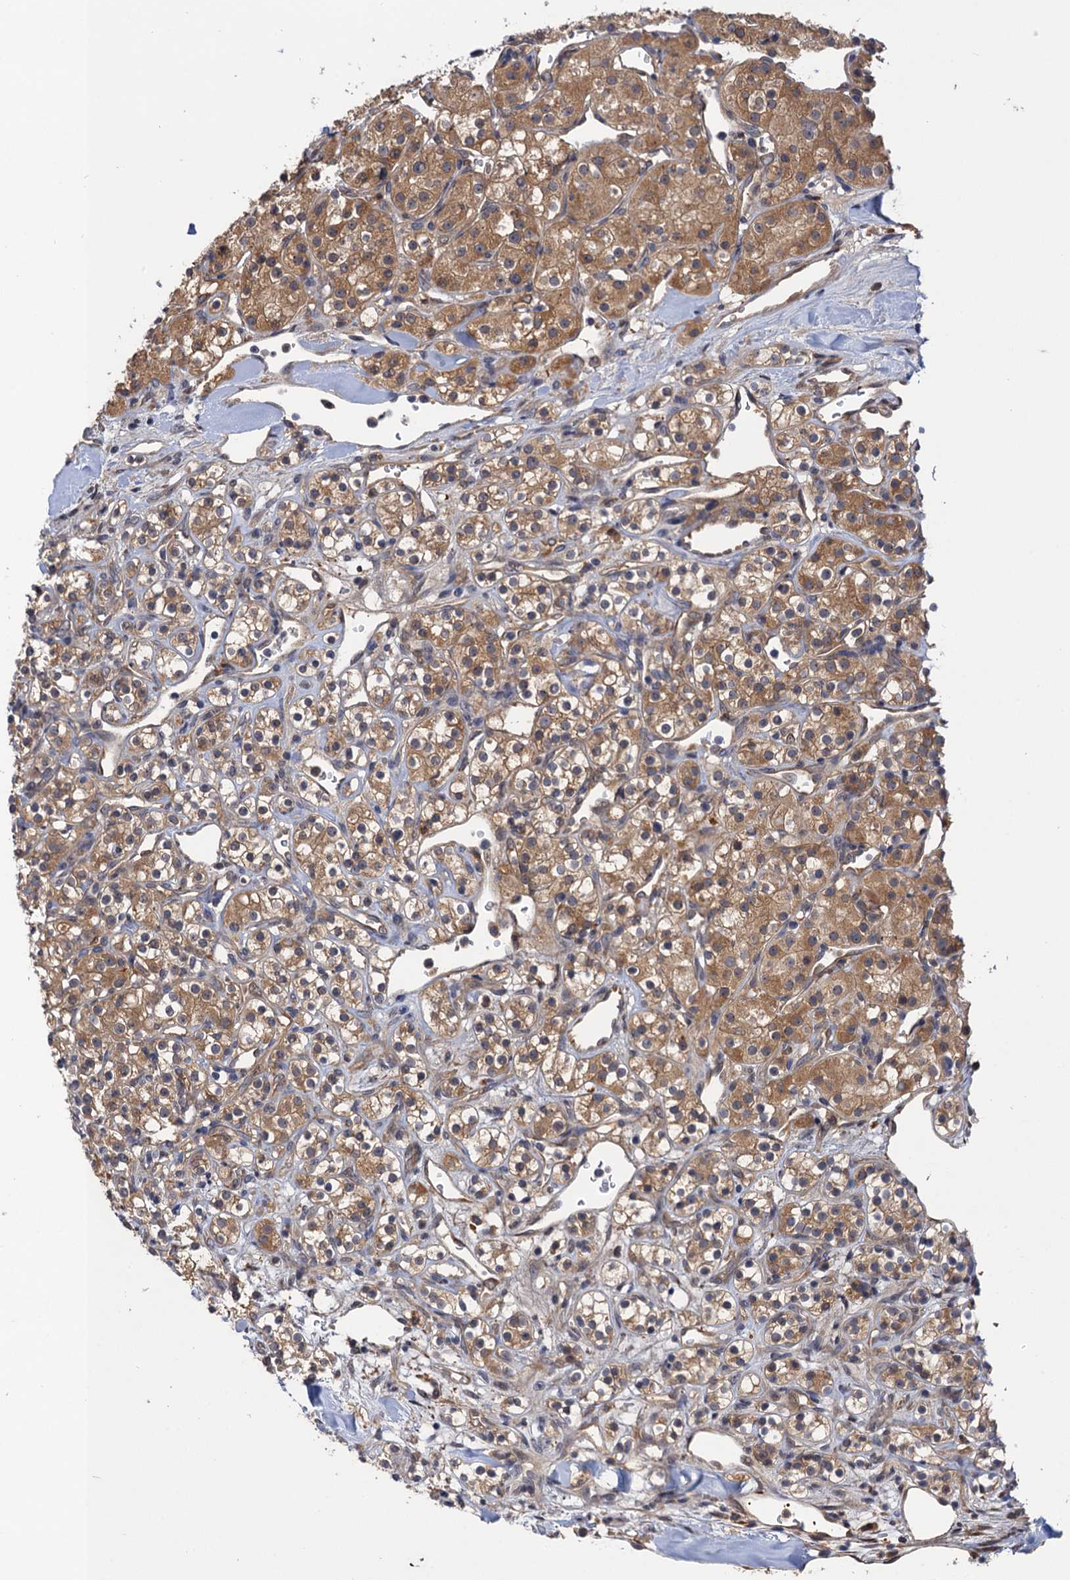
{"staining": {"intensity": "moderate", "quantity": ">75%", "location": "cytoplasmic/membranous"}, "tissue": "renal cancer", "cell_type": "Tumor cells", "image_type": "cancer", "snomed": [{"axis": "morphology", "description": "Adenocarcinoma, NOS"}, {"axis": "topography", "description": "Kidney"}], "caption": "Brown immunohistochemical staining in renal adenocarcinoma displays moderate cytoplasmic/membranous expression in approximately >75% of tumor cells.", "gene": "NEK8", "patient": {"sex": "male", "age": 77}}